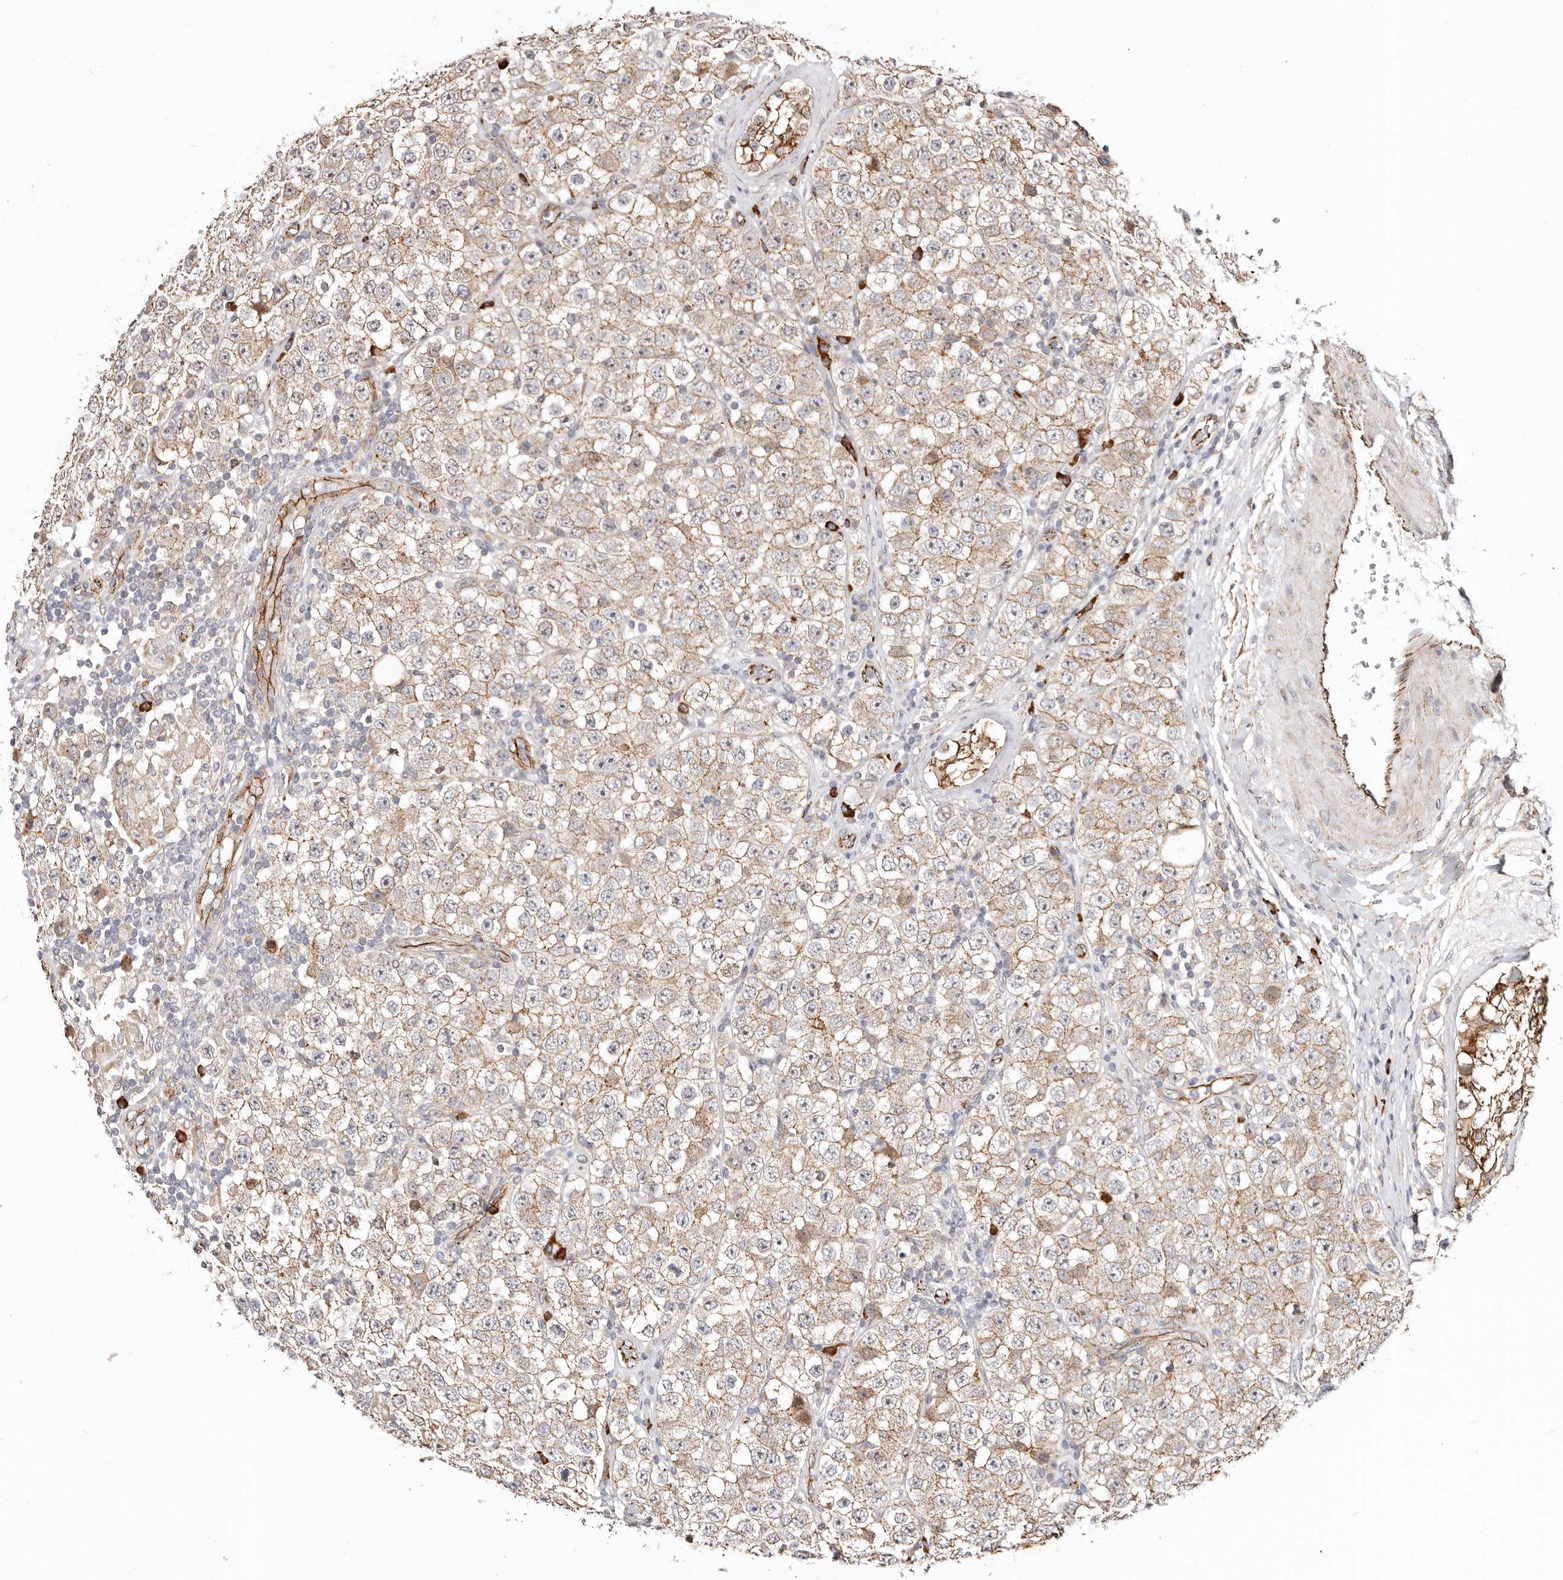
{"staining": {"intensity": "moderate", "quantity": ">75%", "location": "cytoplasmic/membranous"}, "tissue": "testis cancer", "cell_type": "Tumor cells", "image_type": "cancer", "snomed": [{"axis": "morphology", "description": "Seminoma, NOS"}, {"axis": "topography", "description": "Testis"}], "caption": "Testis seminoma tissue shows moderate cytoplasmic/membranous expression in approximately >75% of tumor cells, visualized by immunohistochemistry.", "gene": "CTNNB1", "patient": {"sex": "male", "age": 28}}